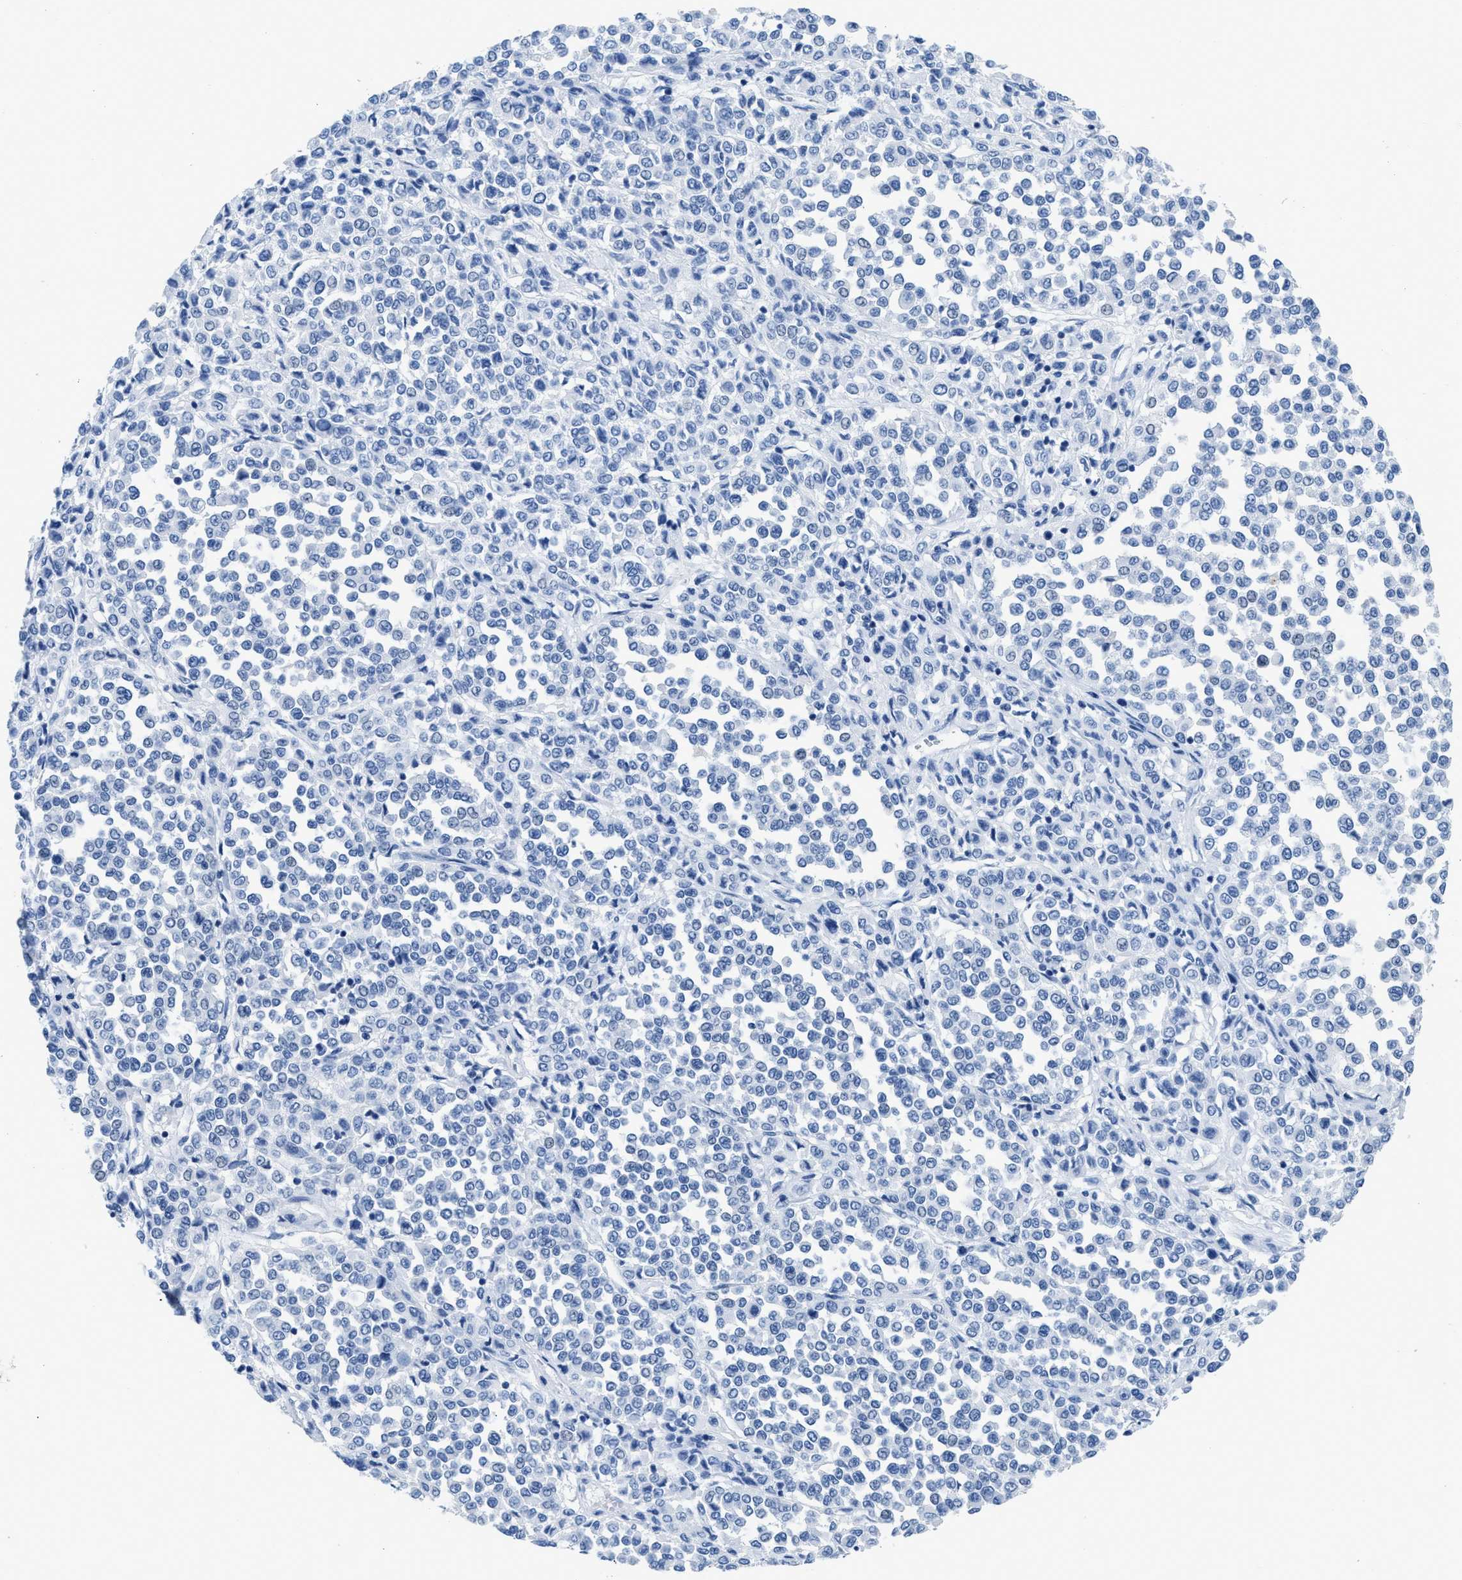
{"staining": {"intensity": "negative", "quantity": "none", "location": "none"}, "tissue": "melanoma", "cell_type": "Tumor cells", "image_type": "cancer", "snomed": [{"axis": "morphology", "description": "Malignant melanoma, Metastatic site"}, {"axis": "topography", "description": "Pancreas"}], "caption": "A photomicrograph of malignant melanoma (metastatic site) stained for a protein demonstrates no brown staining in tumor cells.", "gene": "NFATC2", "patient": {"sex": "female", "age": 30}}